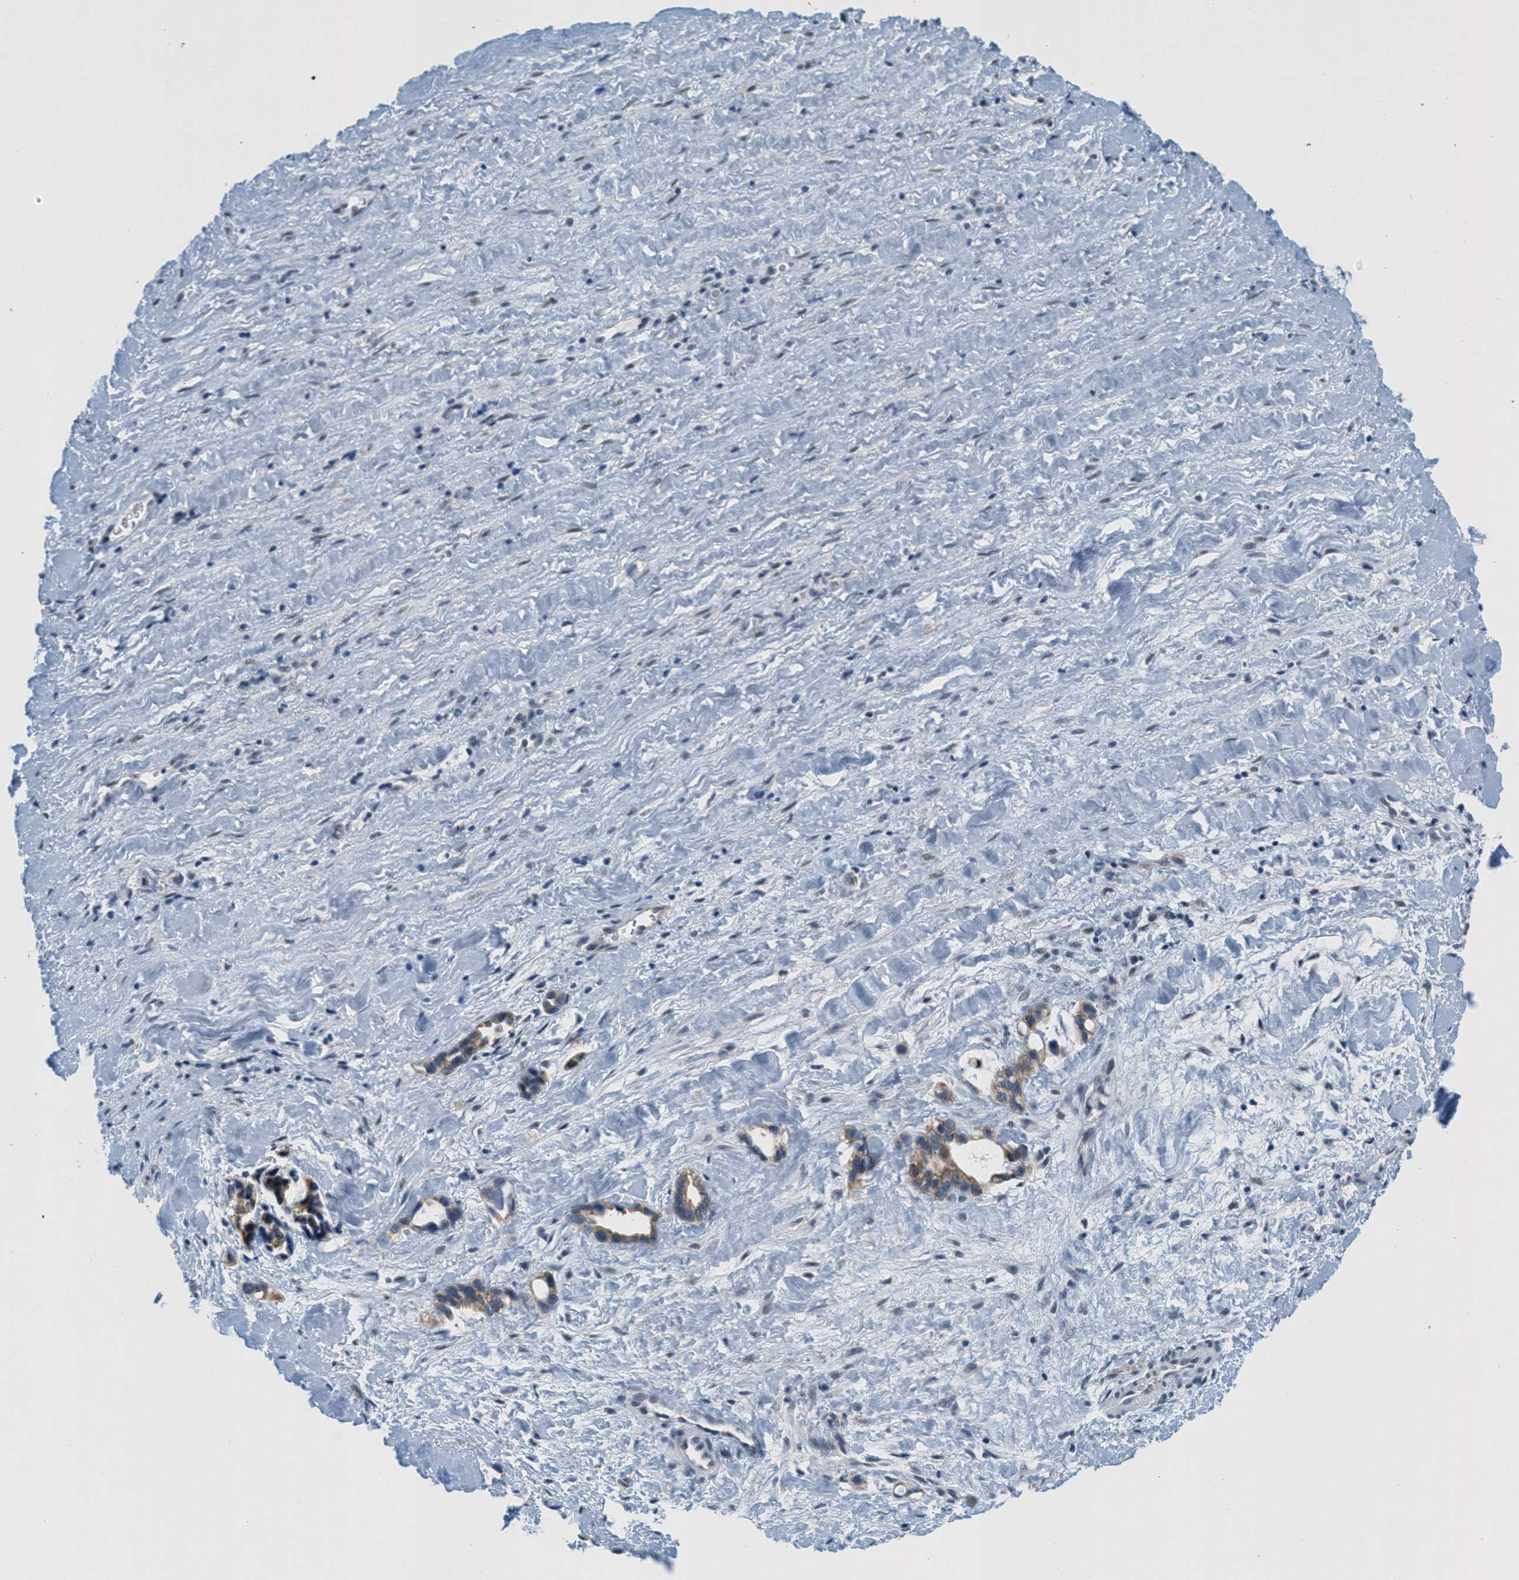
{"staining": {"intensity": "moderate", "quantity": "25%-75%", "location": "cytoplasmic/membranous"}, "tissue": "liver cancer", "cell_type": "Tumor cells", "image_type": "cancer", "snomed": [{"axis": "morphology", "description": "Cholangiocarcinoma"}, {"axis": "topography", "description": "Liver"}], "caption": "High-magnification brightfield microscopy of liver cancer stained with DAB (3,3'-diaminobenzidine) (brown) and counterstained with hematoxylin (blue). tumor cells exhibit moderate cytoplasmic/membranous staining is seen in about25%-75% of cells.", "gene": "HS3ST2", "patient": {"sex": "female", "age": 65}}